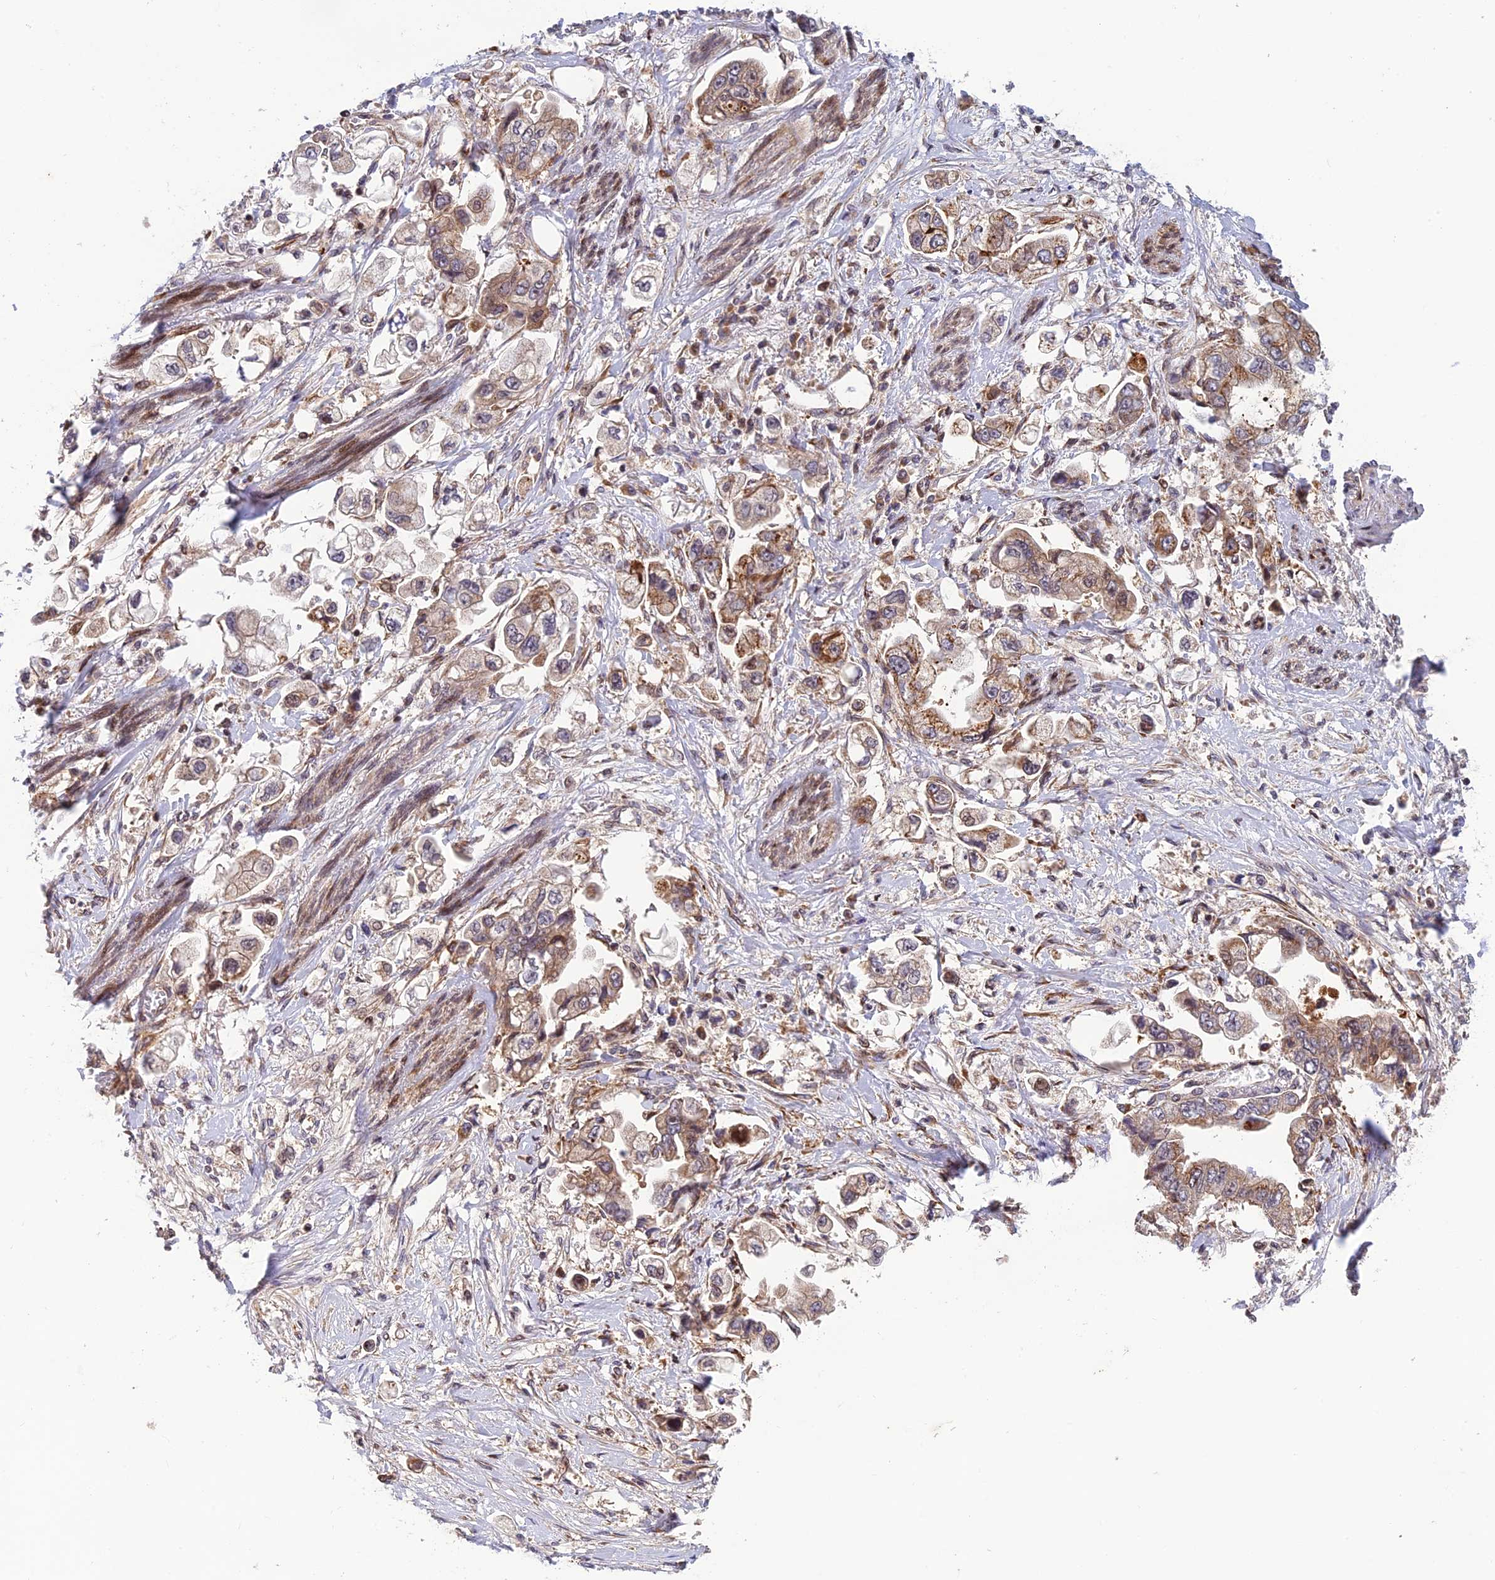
{"staining": {"intensity": "moderate", "quantity": "25%-75%", "location": "cytoplasmic/membranous"}, "tissue": "stomach cancer", "cell_type": "Tumor cells", "image_type": "cancer", "snomed": [{"axis": "morphology", "description": "Adenocarcinoma, NOS"}, {"axis": "topography", "description": "Stomach"}], "caption": "Immunohistochemical staining of stomach cancer (adenocarcinoma) displays medium levels of moderate cytoplasmic/membranous protein staining in about 25%-75% of tumor cells.", "gene": "SMIM7", "patient": {"sex": "male", "age": 62}}